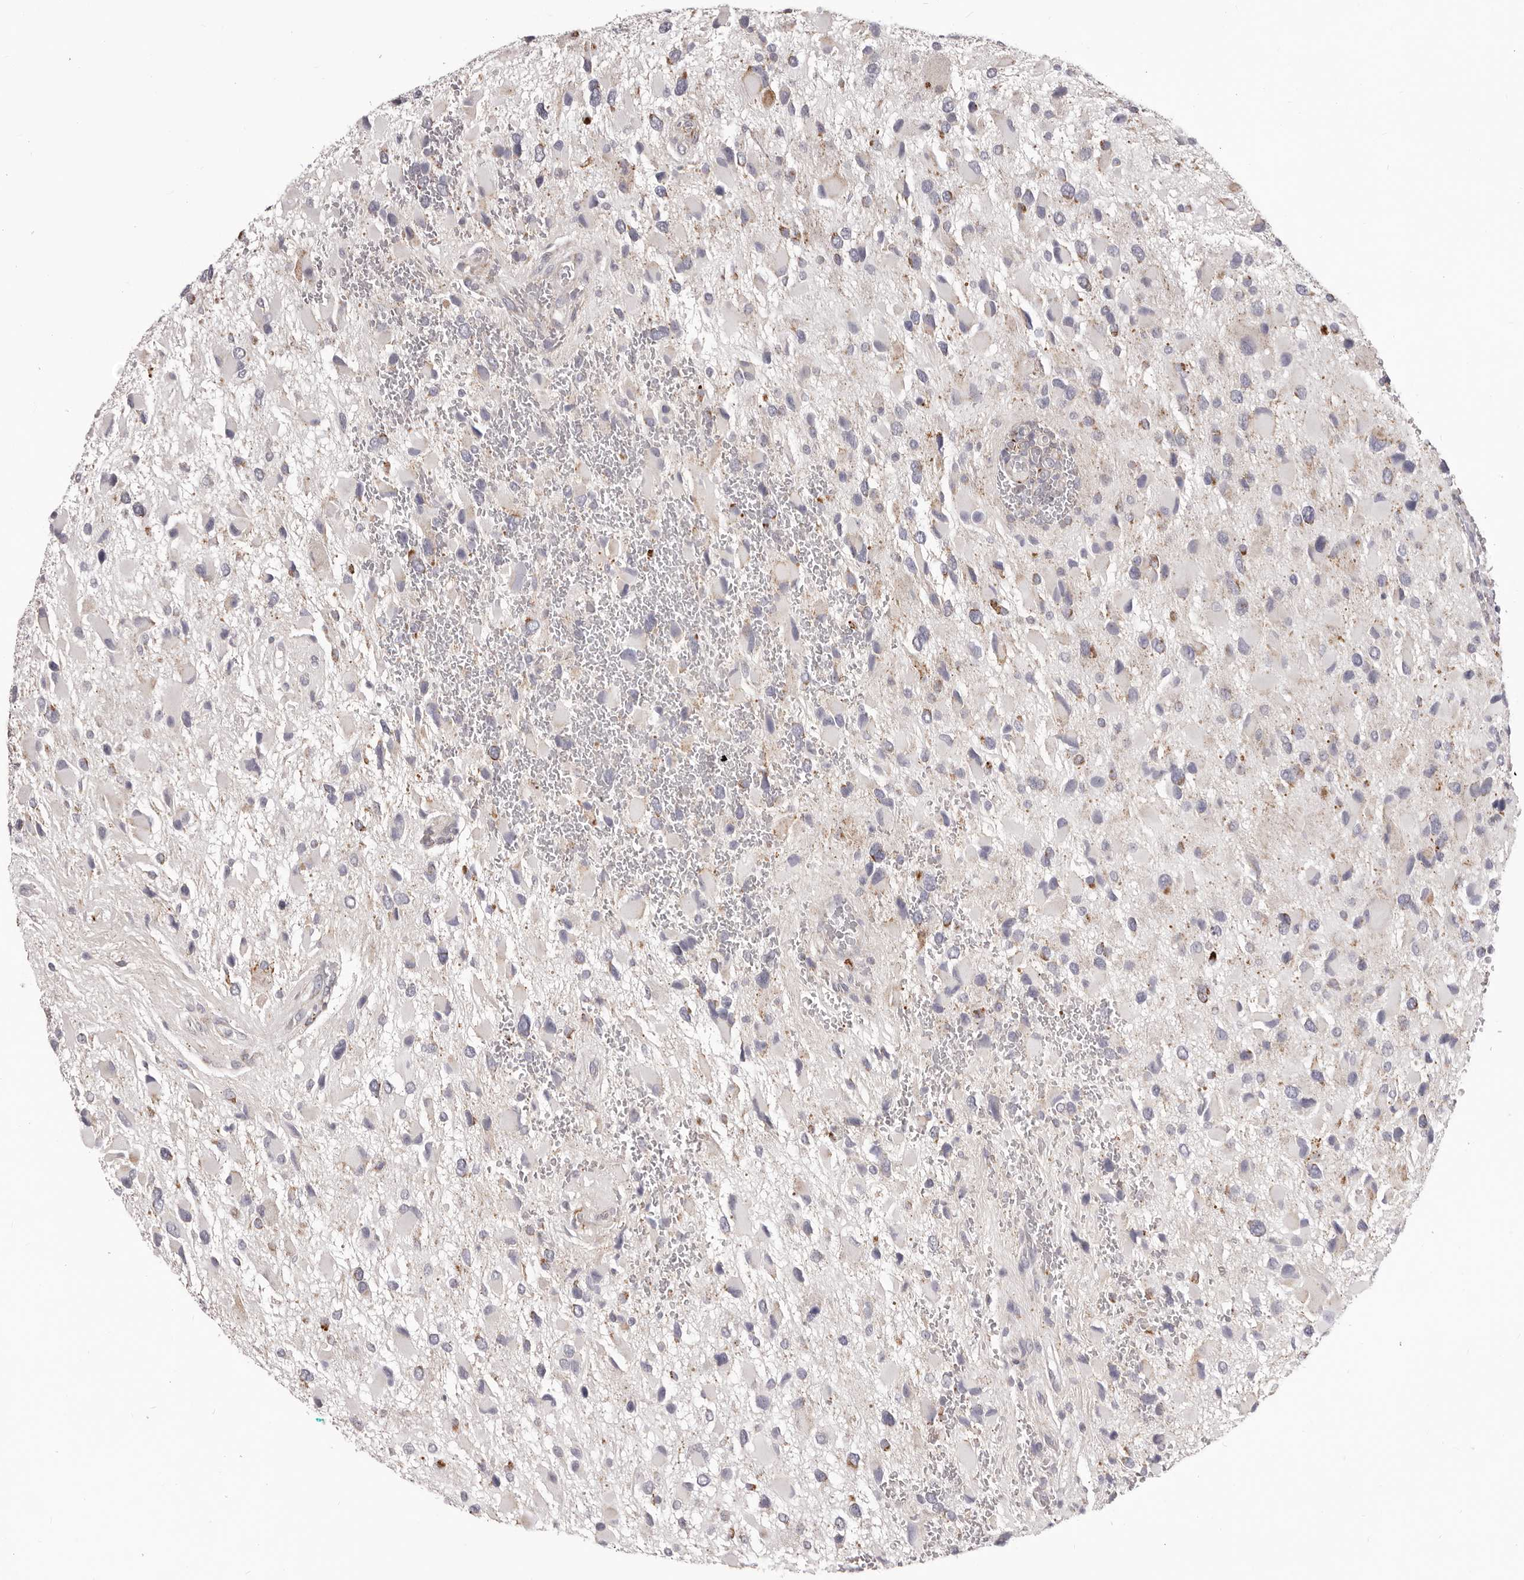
{"staining": {"intensity": "negative", "quantity": "none", "location": "none"}, "tissue": "glioma", "cell_type": "Tumor cells", "image_type": "cancer", "snomed": [{"axis": "morphology", "description": "Glioma, malignant, High grade"}, {"axis": "topography", "description": "Brain"}], "caption": "A micrograph of human malignant glioma (high-grade) is negative for staining in tumor cells. Nuclei are stained in blue.", "gene": "PRMT2", "patient": {"sex": "male", "age": 53}}